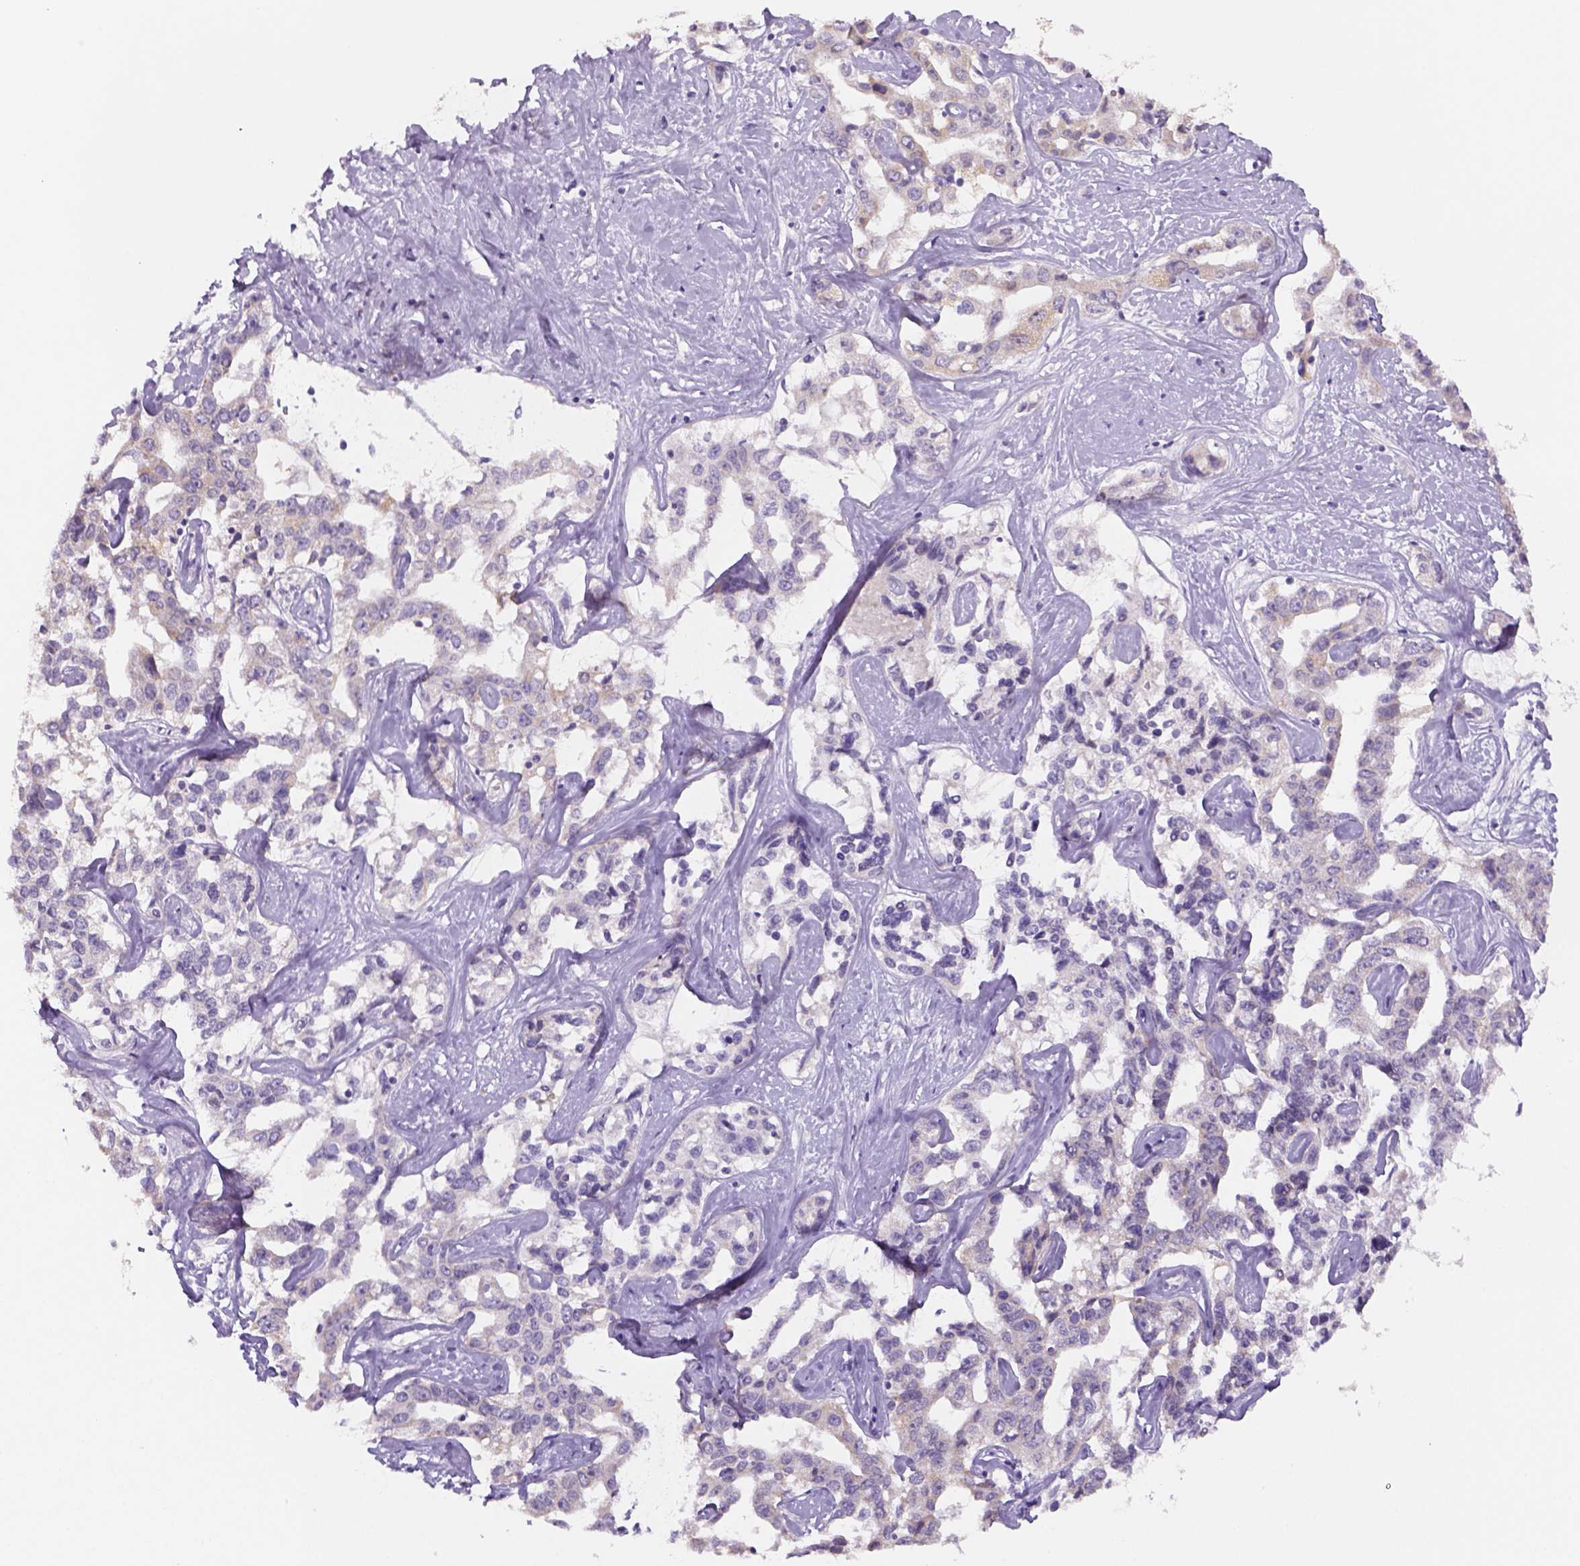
{"staining": {"intensity": "negative", "quantity": "none", "location": "none"}, "tissue": "liver cancer", "cell_type": "Tumor cells", "image_type": "cancer", "snomed": [{"axis": "morphology", "description": "Cholangiocarcinoma"}, {"axis": "topography", "description": "Liver"}], "caption": "Tumor cells are negative for brown protein staining in liver cholangiocarcinoma.", "gene": "ADGRV1", "patient": {"sex": "male", "age": 59}}